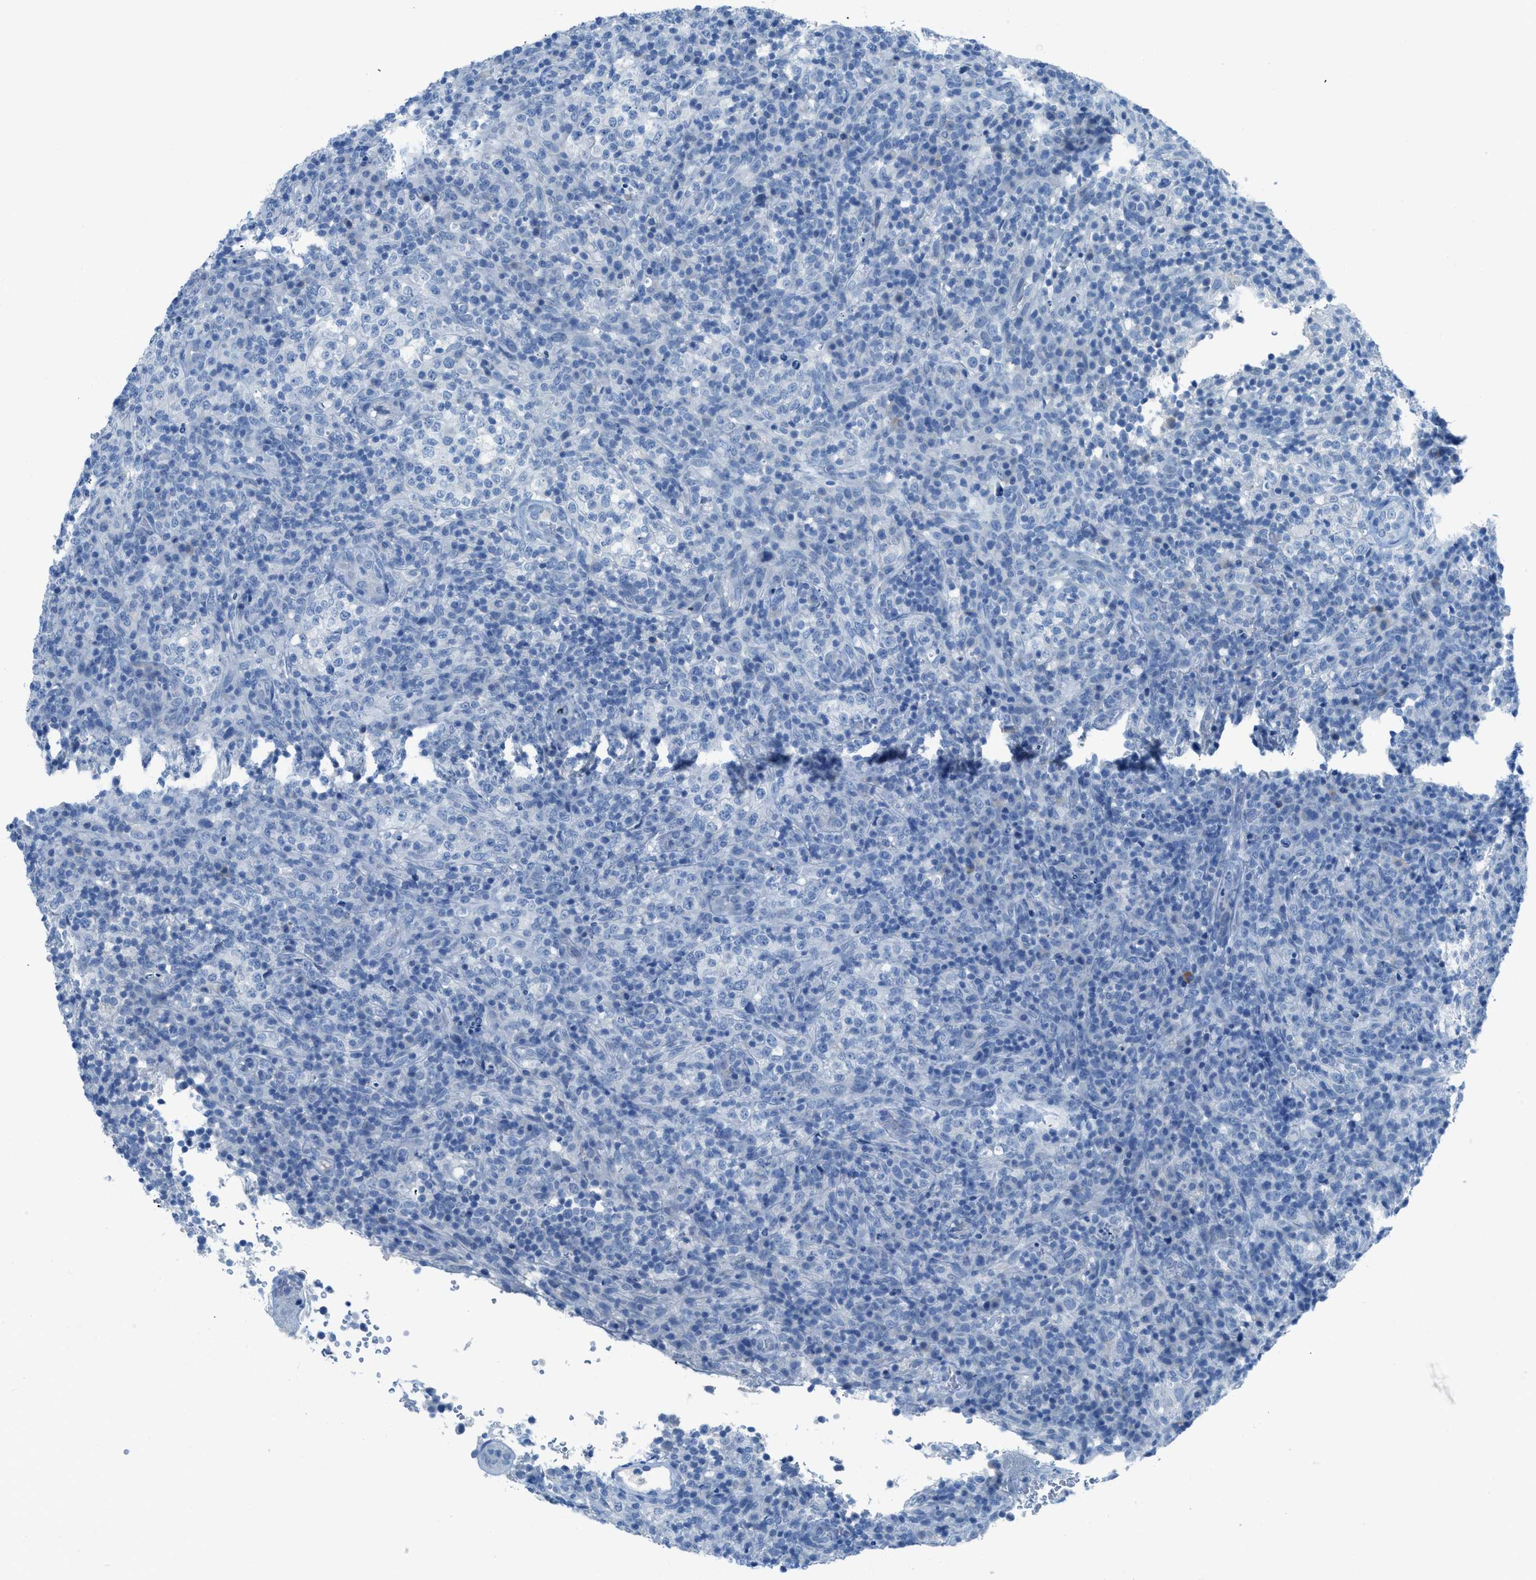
{"staining": {"intensity": "negative", "quantity": "none", "location": "none"}, "tissue": "lymphoma", "cell_type": "Tumor cells", "image_type": "cancer", "snomed": [{"axis": "morphology", "description": "Malignant lymphoma, non-Hodgkin's type, High grade"}, {"axis": "topography", "description": "Lymph node"}], "caption": "Human high-grade malignant lymphoma, non-Hodgkin's type stained for a protein using immunohistochemistry shows no positivity in tumor cells.", "gene": "ACAN", "patient": {"sex": "female", "age": 76}}